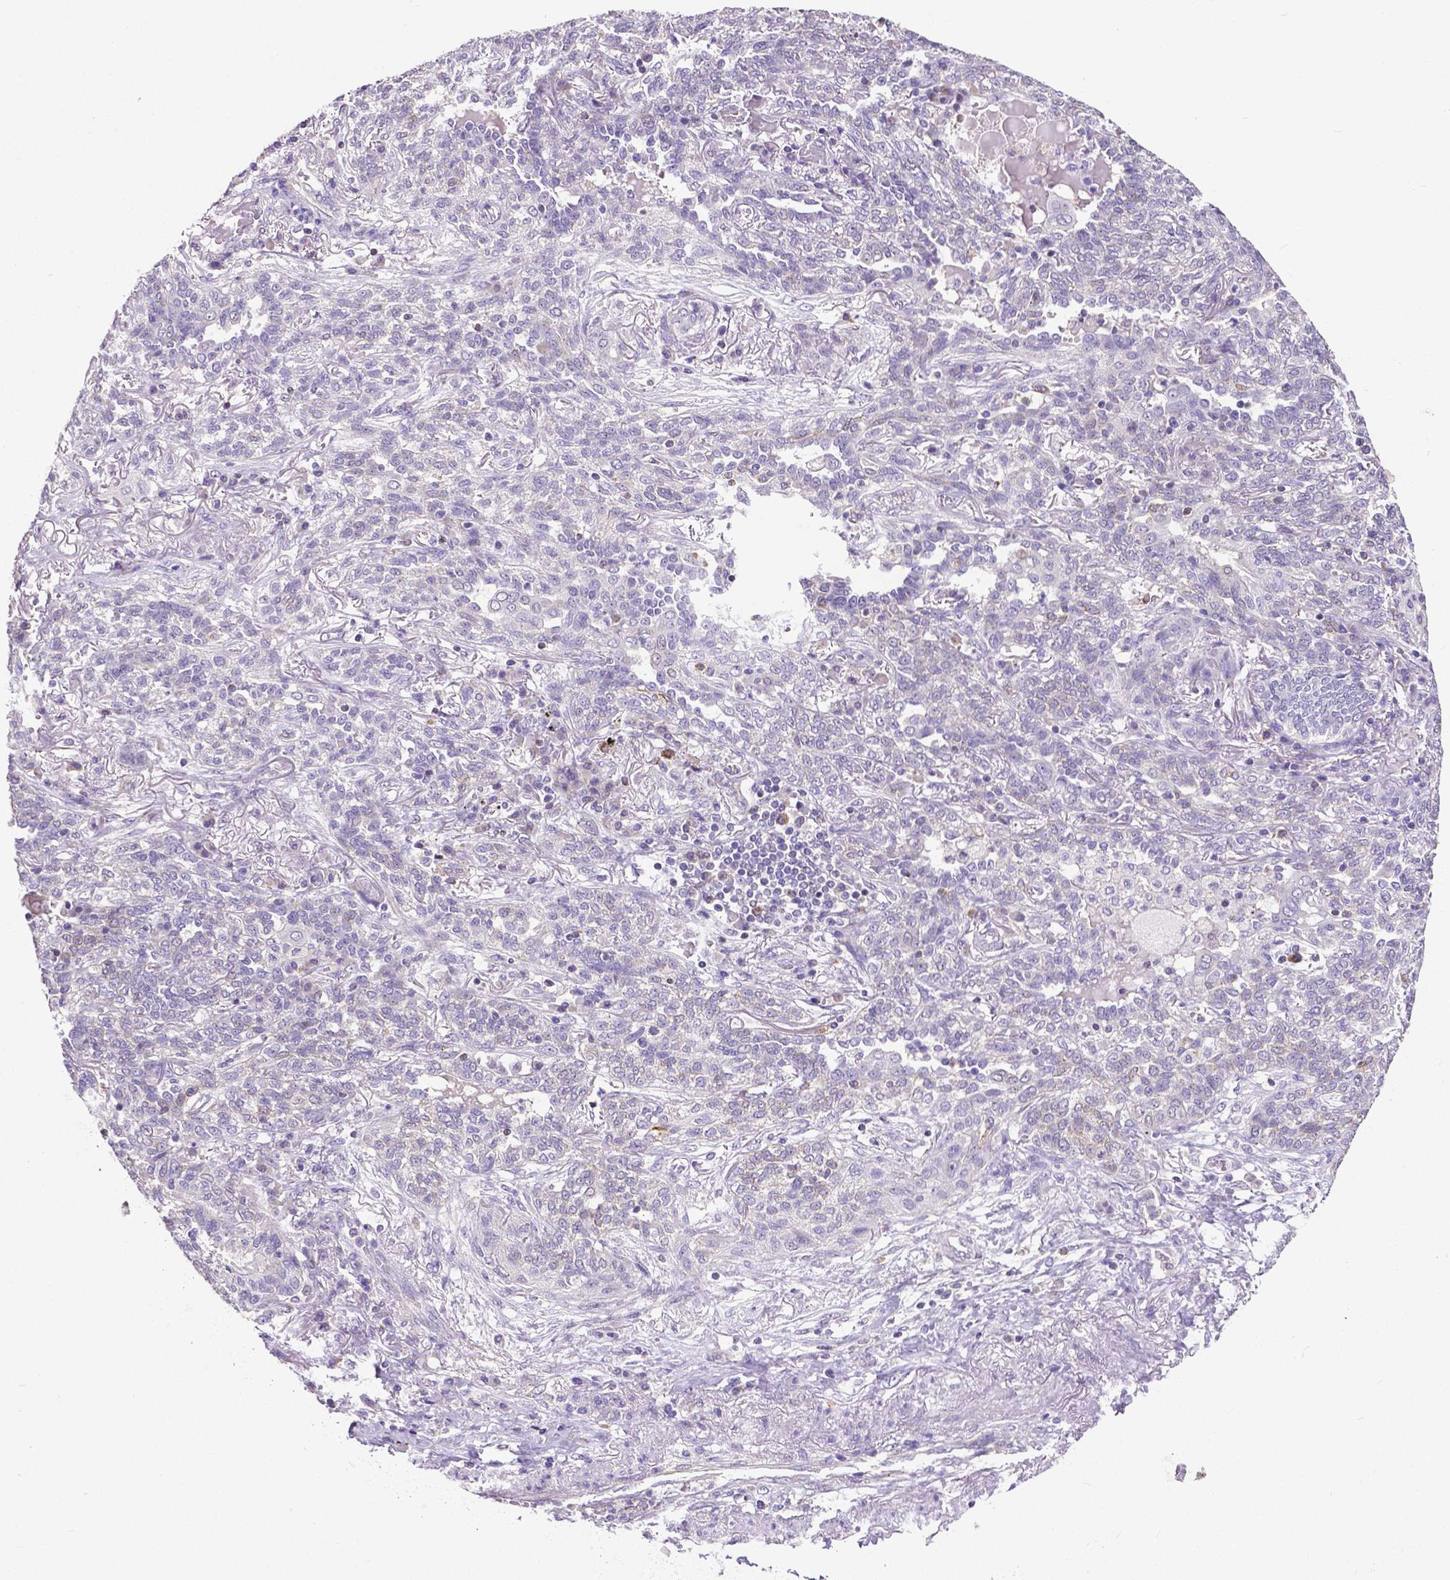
{"staining": {"intensity": "negative", "quantity": "none", "location": "none"}, "tissue": "lung cancer", "cell_type": "Tumor cells", "image_type": "cancer", "snomed": [{"axis": "morphology", "description": "Squamous cell carcinoma, NOS"}, {"axis": "topography", "description": "Lung"}], "caption": "An immunohistochemistry (IHC) histopathology image of squamous cell carcinoma (lung) is shown. There is no staining in tumor cells of squamous cell carcinoma (lung).", "gene": "MCL1", "patient": {"sex": "female", "age": 70}}